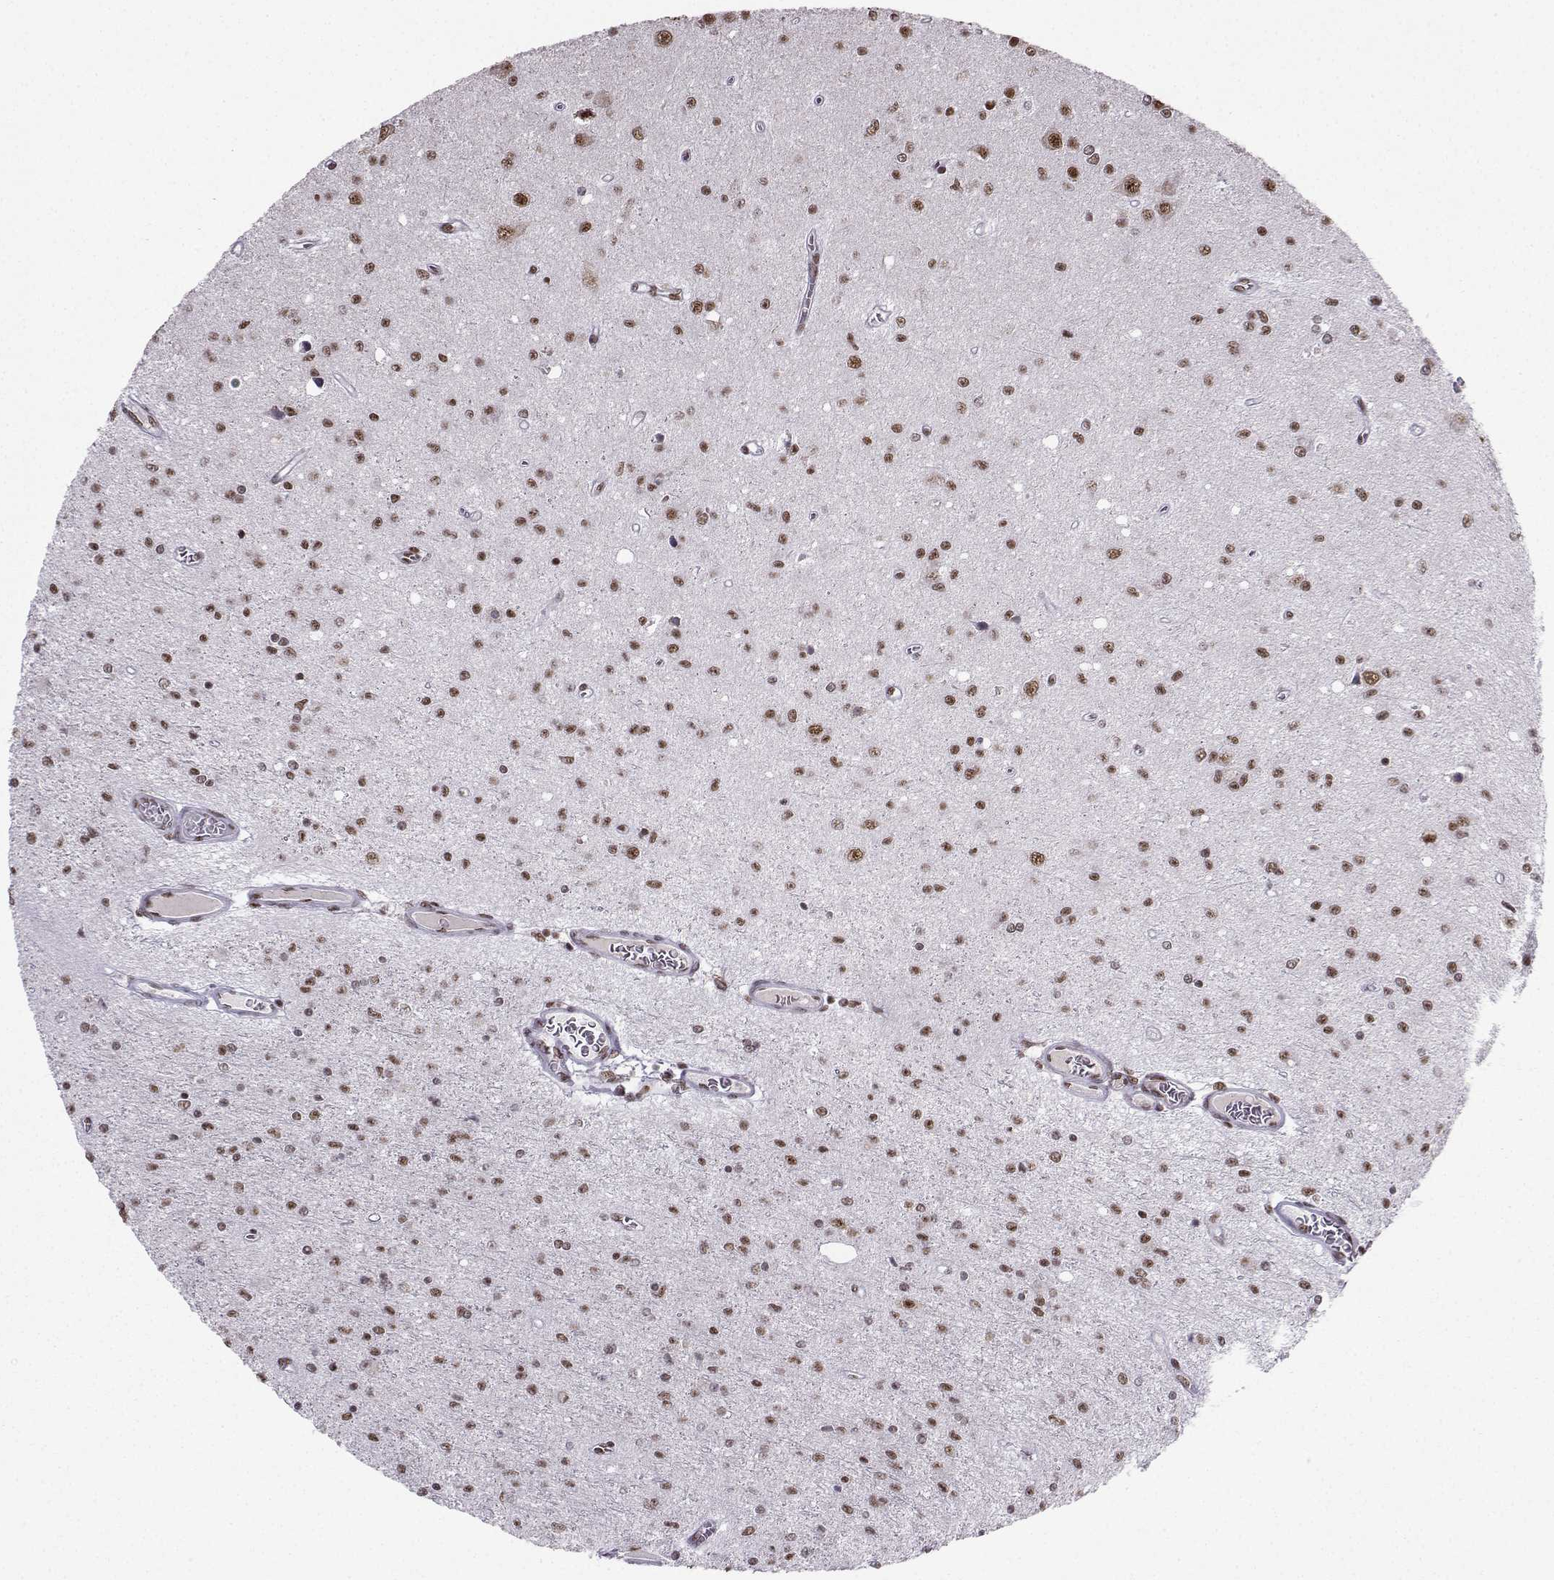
{"staining": {"intensity": "moderate", "quantity": "25%-75%", "location": "nuclear"}, "tissue": "glioma", "cell_type": "Tumor cells", "image_type": "cancer", "snomed": [{"axis": "morphology", "description": "Glioma, malignant, Low grade"}, {"axis": "topography", "description": "Brain"}], "caption": "IHC micrograph of malignant glioma (low-grade) stained for a protein (brown), which reveals medium levels of moderate nuclear expression in approximately 25%-75% of tumor cells.", "gene": "SNRPB2", "patient": {"sex": "female", "age": 45}}